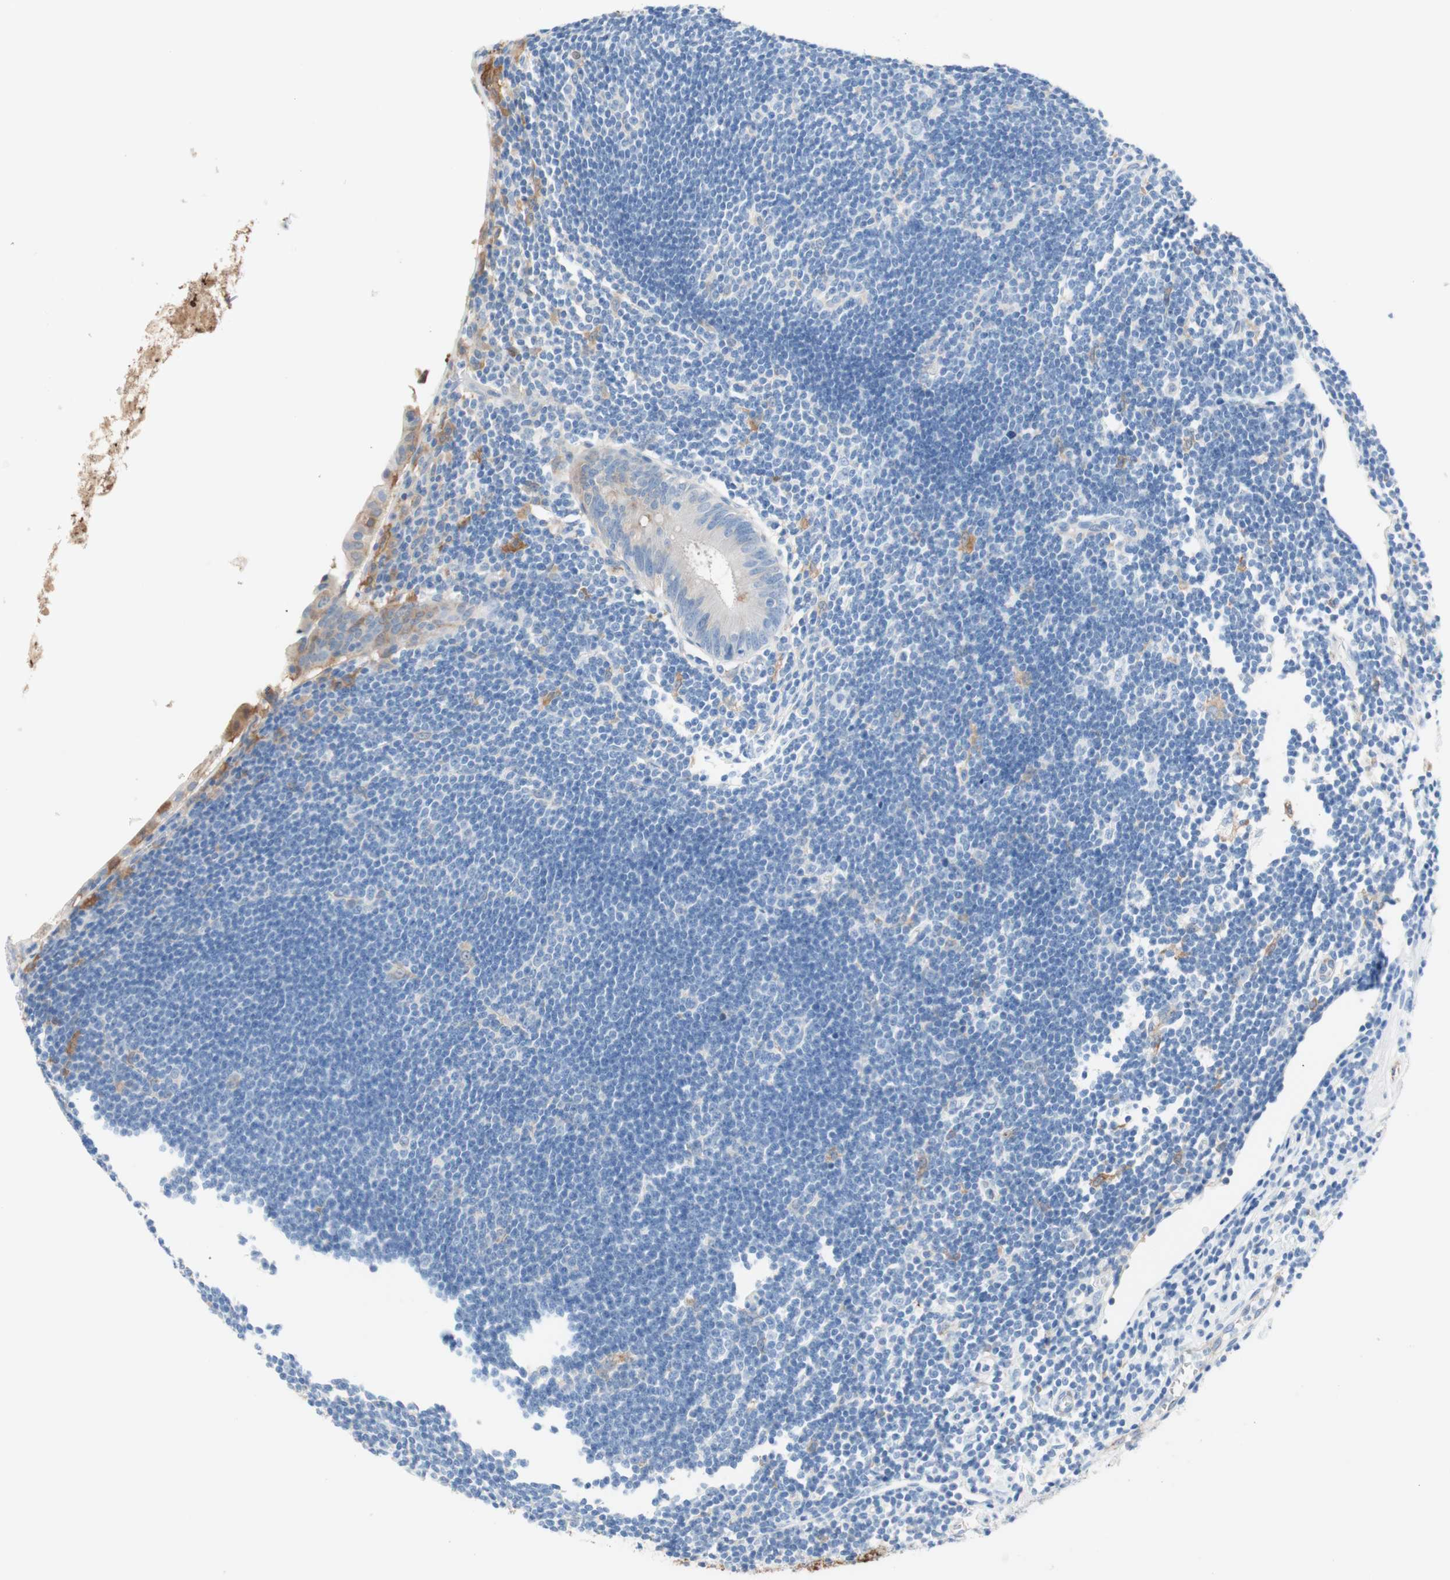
{"staining": {"intensity": "weak", "quantity": "<25%", "location": "cytoplasmic/membranous"}, "tissue": "appendix", "cell_type": "Glandular cells", "image_type": "normal", "snomed": [{"axis": "morphology", "description": "Normal tissue, NOS"}, {"axis": "topography", "description": "Appendix"}], "caption": "IHC histopathology image of normal appendix stained for a protein (brown), which exhibits no expression in glandular cells.", "gene": "GLUL", "patient": {"sex": "female", "age": 50}}